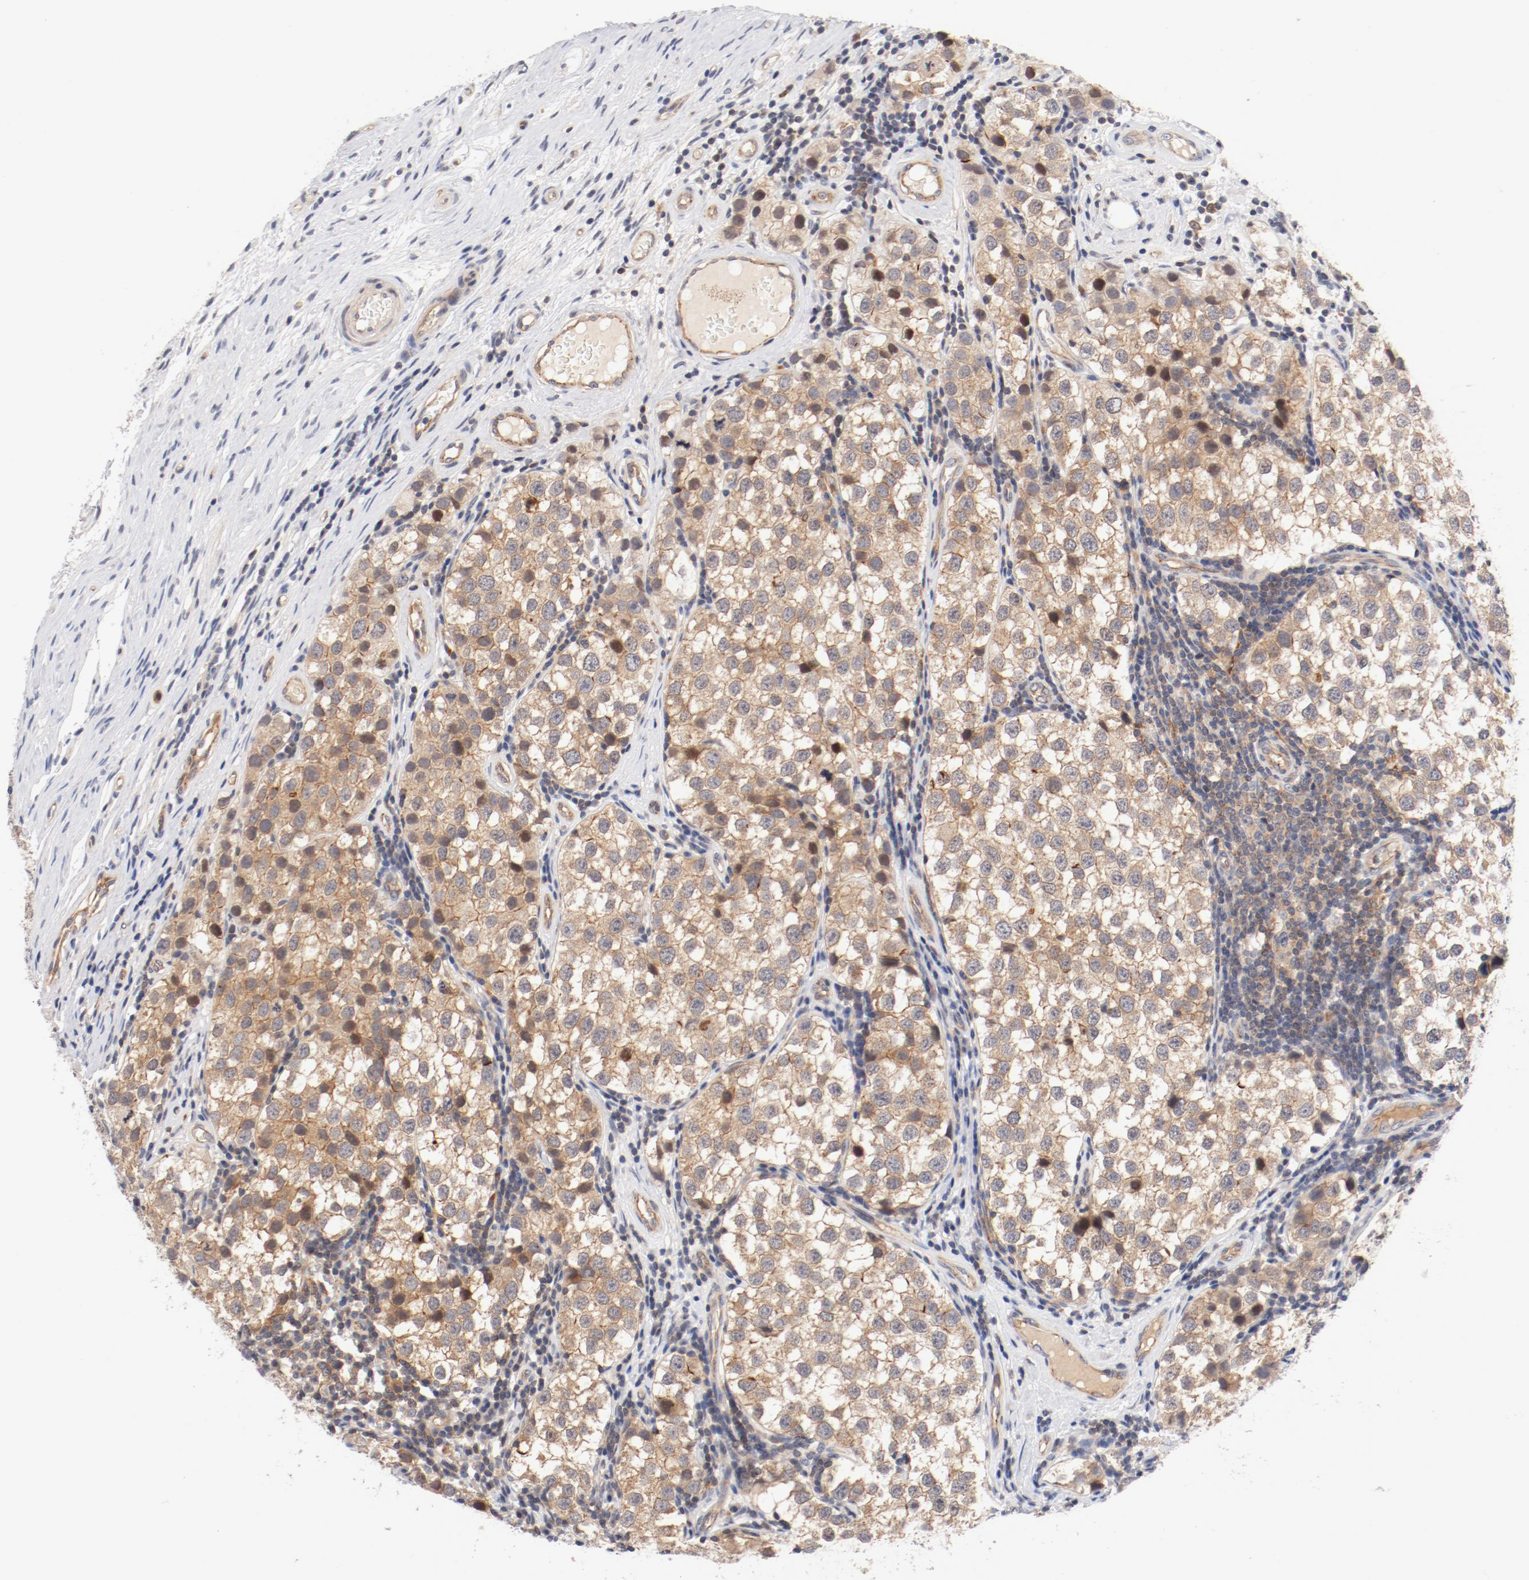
{"staining": {"intensity": "moderate", "quantity": ">75%", "location": "cytoplasmic/membranous,nuclear"}, "tissue": "testis cancer", "cell_type": "Tumor cells", "image_type": "cancer", "snomed": [{"axis": "morphology", "description": "Seminoma, NOS"}, {"axis": "topography", "description": "Testis"}], "caption": "Immunohistochemical staining of human testis cancer (seminoma) exhibits moderate cytoplasmic/membranous and nuclear protein staining in approximately >75% of tumor cells. Nuclei are stained in blue.", "gene": "ZNF267", "patient": {"sex": "male", "age": 39}}